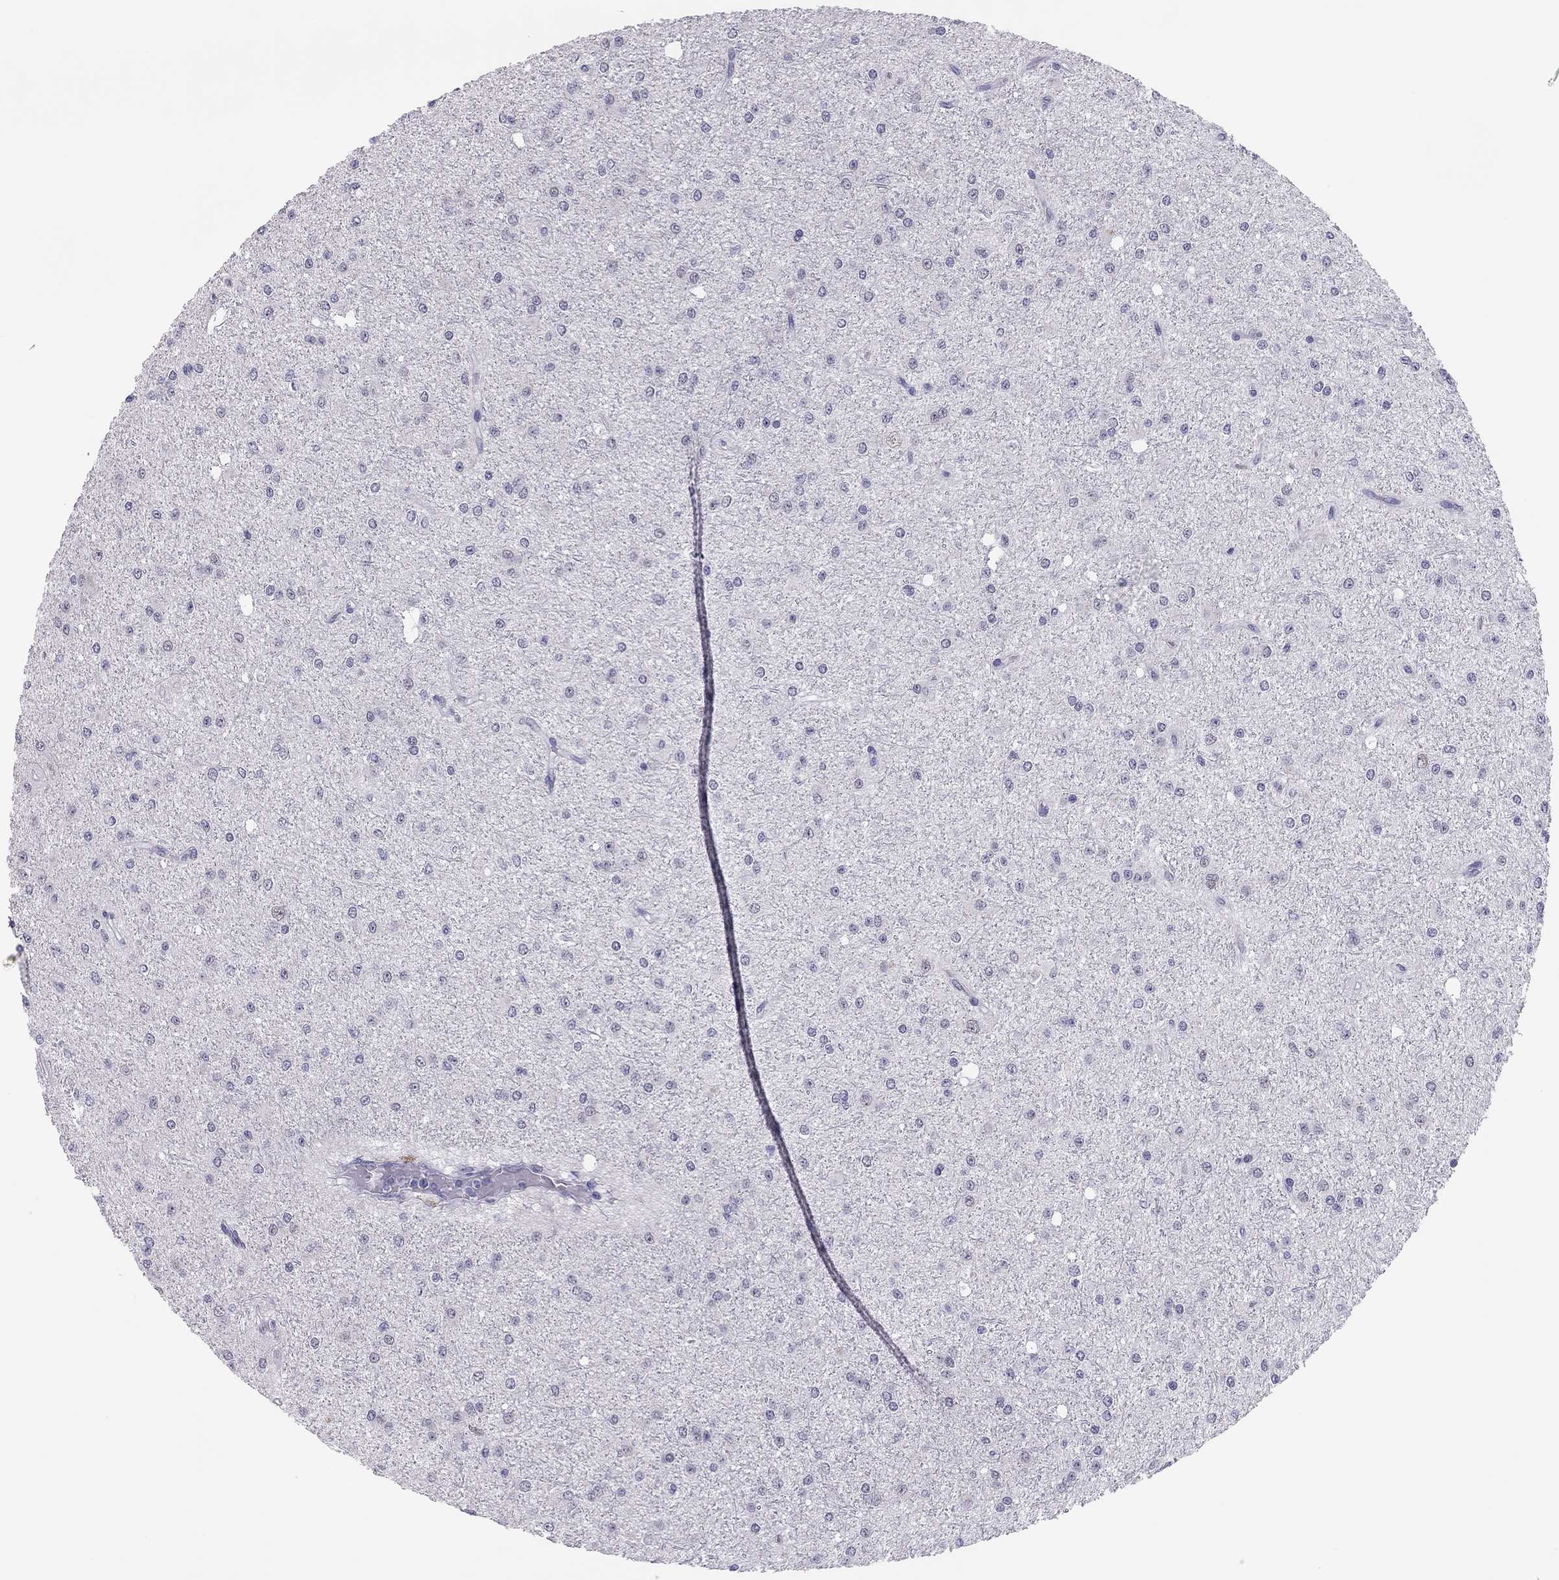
{"staining": {"intensity": "negative", "quantity": "none", "location": "none"}, "tissue": "glioma", "cell_type": "Tumor cells", "image_type": "cancer", "snomed": [{"axis": "morphology", "description": "Glioma, malignant, Low grade"}, {"axis": "topography", "description": "Brain"}], "caption": "Immunohistochemistry of glioma reveals no positivity in tumor cells.", "gene": "PHOX2A", "patient": {"sex": "male", "age": 27}}